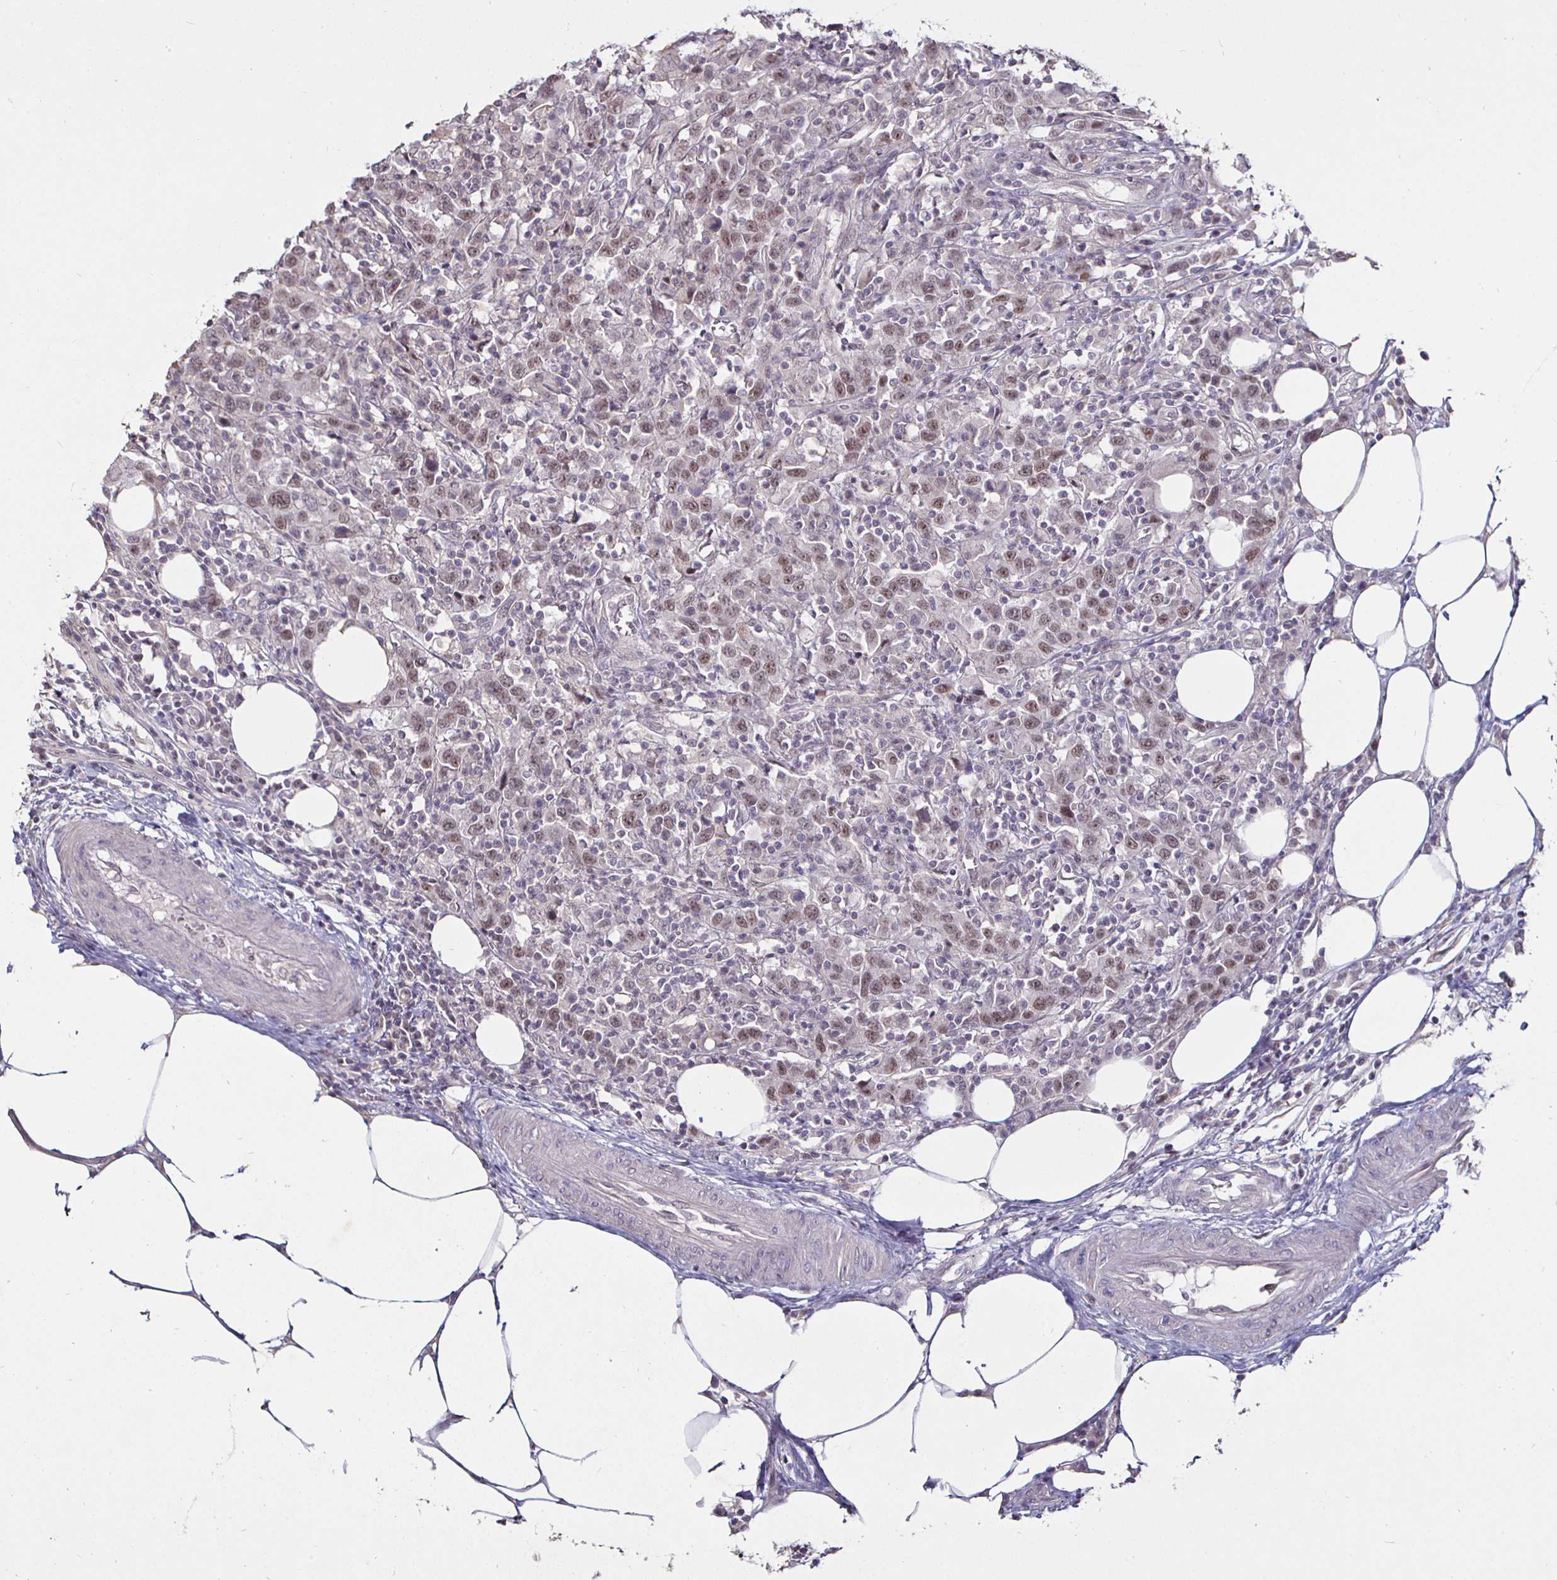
{"staining": {"intensity": "moderate", "quantity": "<25%", "location": "nuclear"}, "tissue": "urothelial cancer", "cell_type": "Tumor cells", "image_type": "cancer", "snomed": [{"axis": "morphology", "description": "Urothelial carcinoma, High grade"}, {"axis": "topography", "description": "Urinary bladder"}], "caption": "DAB immunohistochemical staining of urothelial cancer demonstrates moderate nuclear protein staining in approximately <25% of tumor cells. (DAB IHC with brightfield microscopy, high magnification).", "gene": "MLH1", "patient": {"sex": "male", "age": 61}}